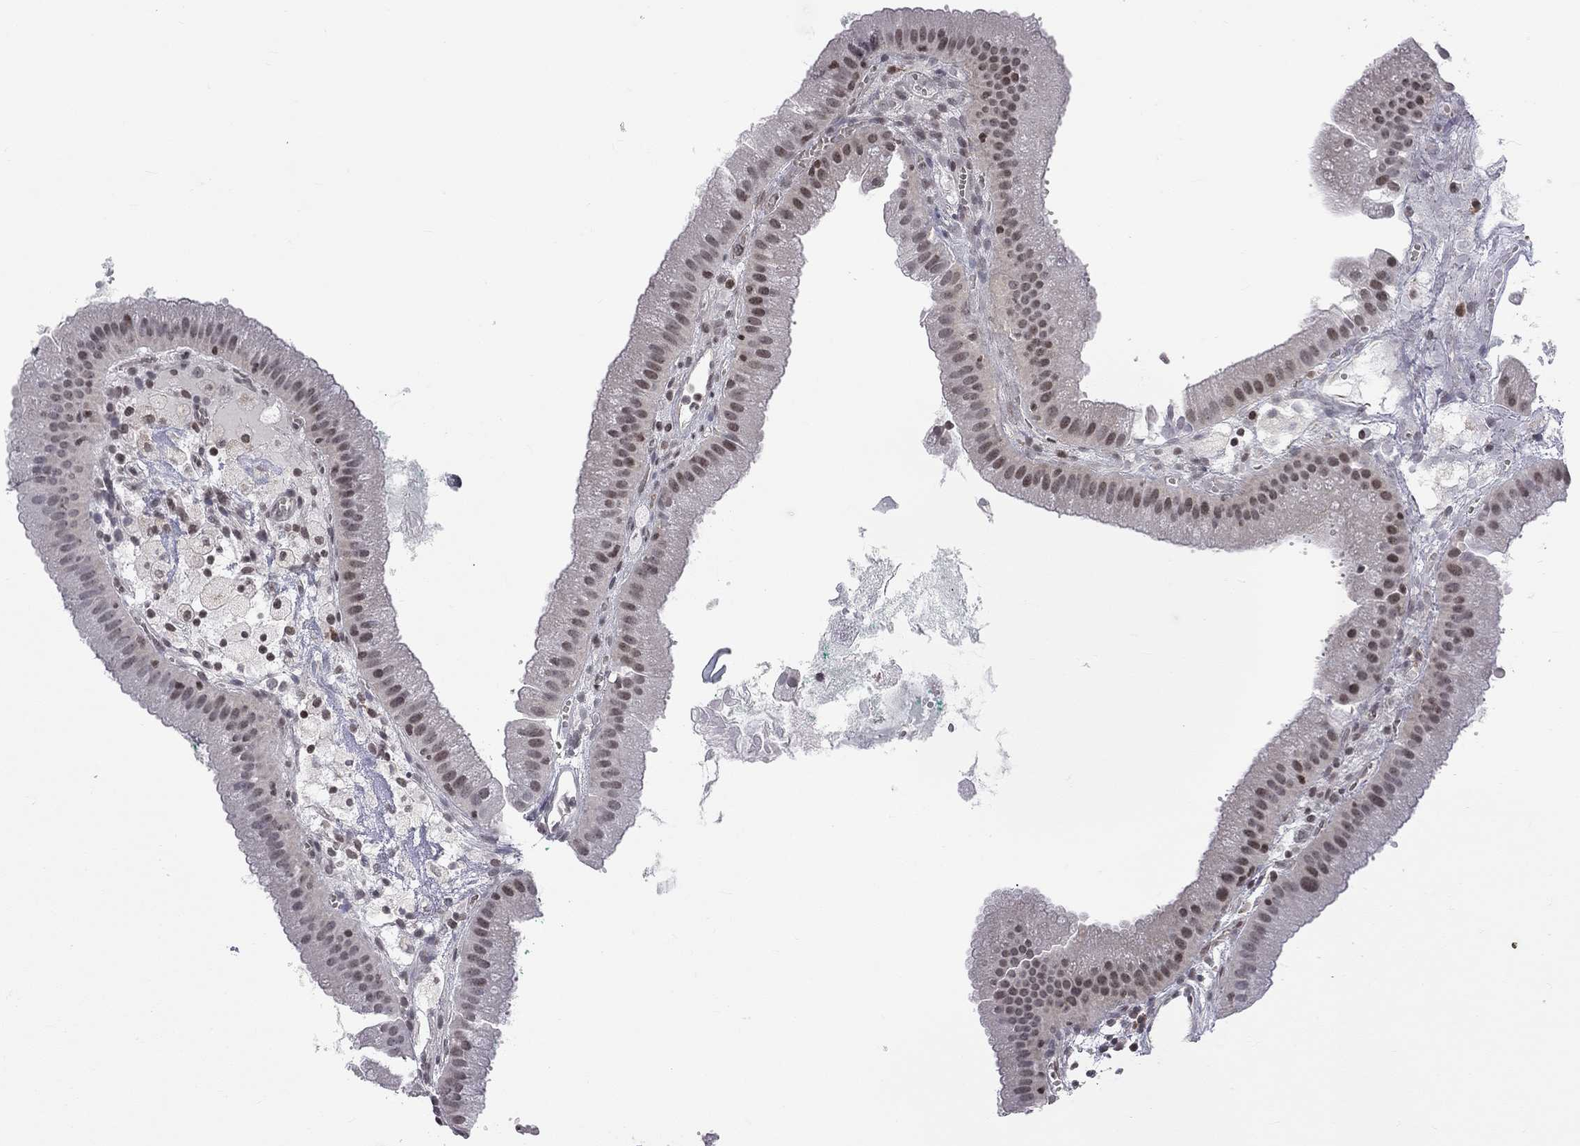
{"staining": {"intensity": "negative", "quantity": "none", "location": "none"}, "tissue": "gallbladder", "cell_type": "Glandular cells", "image_type": "normal", "snomed": [{"axis": "morphology", "description": "Normal tissue, NOS"}, {"axis": "topography", "description": "Gallbladder"}], "caption": "Image shows no protein positivity in glandular cells of benign gallbladder. Nuclei are stained in blue.", "gene": "MTNR1B", "patient": {"sex": "male", "age": 67}}